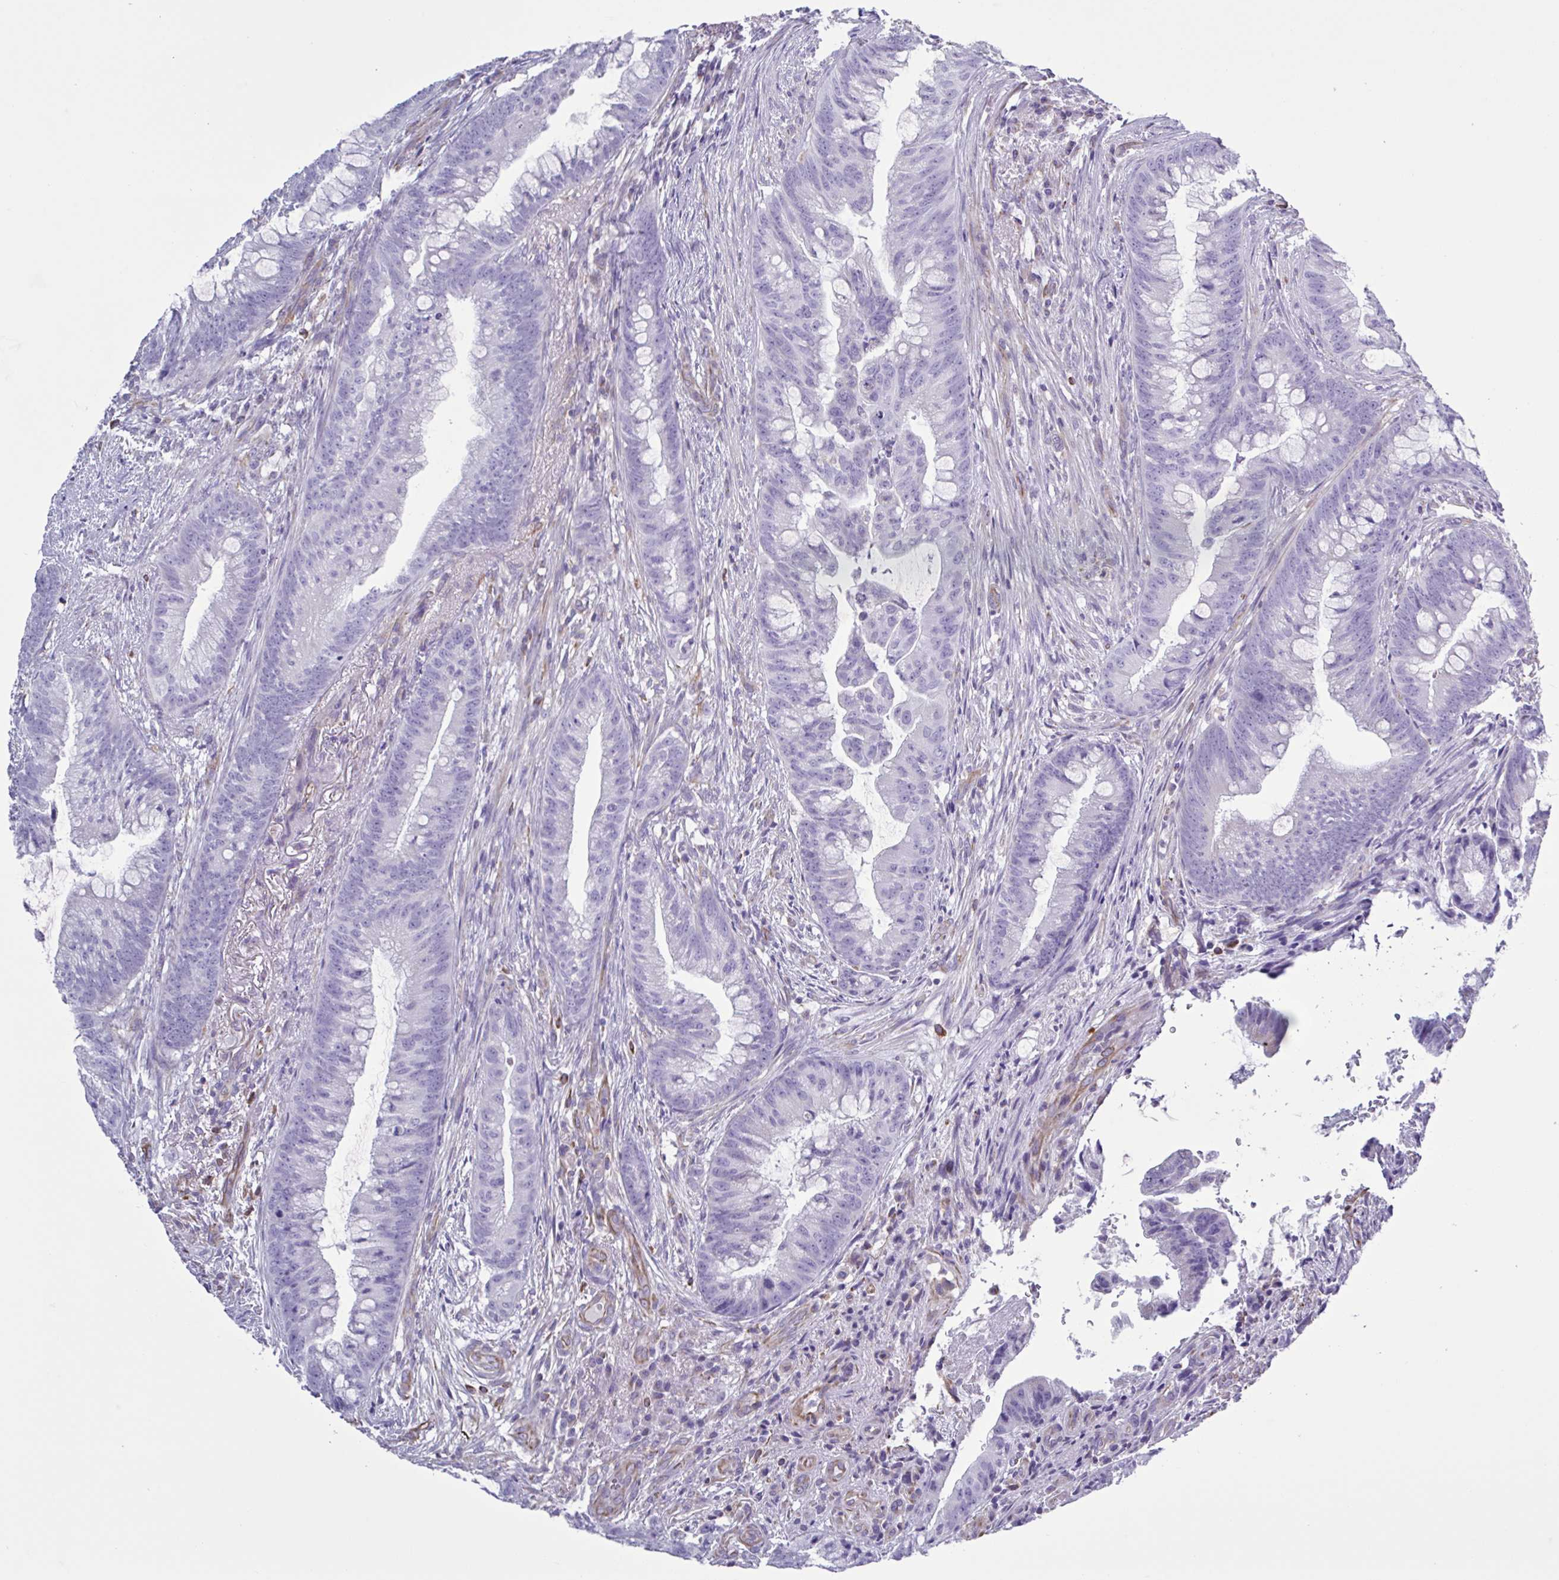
{"staining": {"intensity": "negative", "quantity": "none", "location": "none"}, "tissue": "colorectal cancer", "cell_type": "Tumor cells", "image_type": "cancer", "snomed": [{"axis": "morphology", "description": "Adenocarcinoma, NOS"}, {"axis": "topography", "description": "Colon"}], "caption": "Tumor cells show no significant staining in adenocarcinoma (colorectal).", "gene": "TMEM86B", "patient": {"sex": "male", "age": 62}}